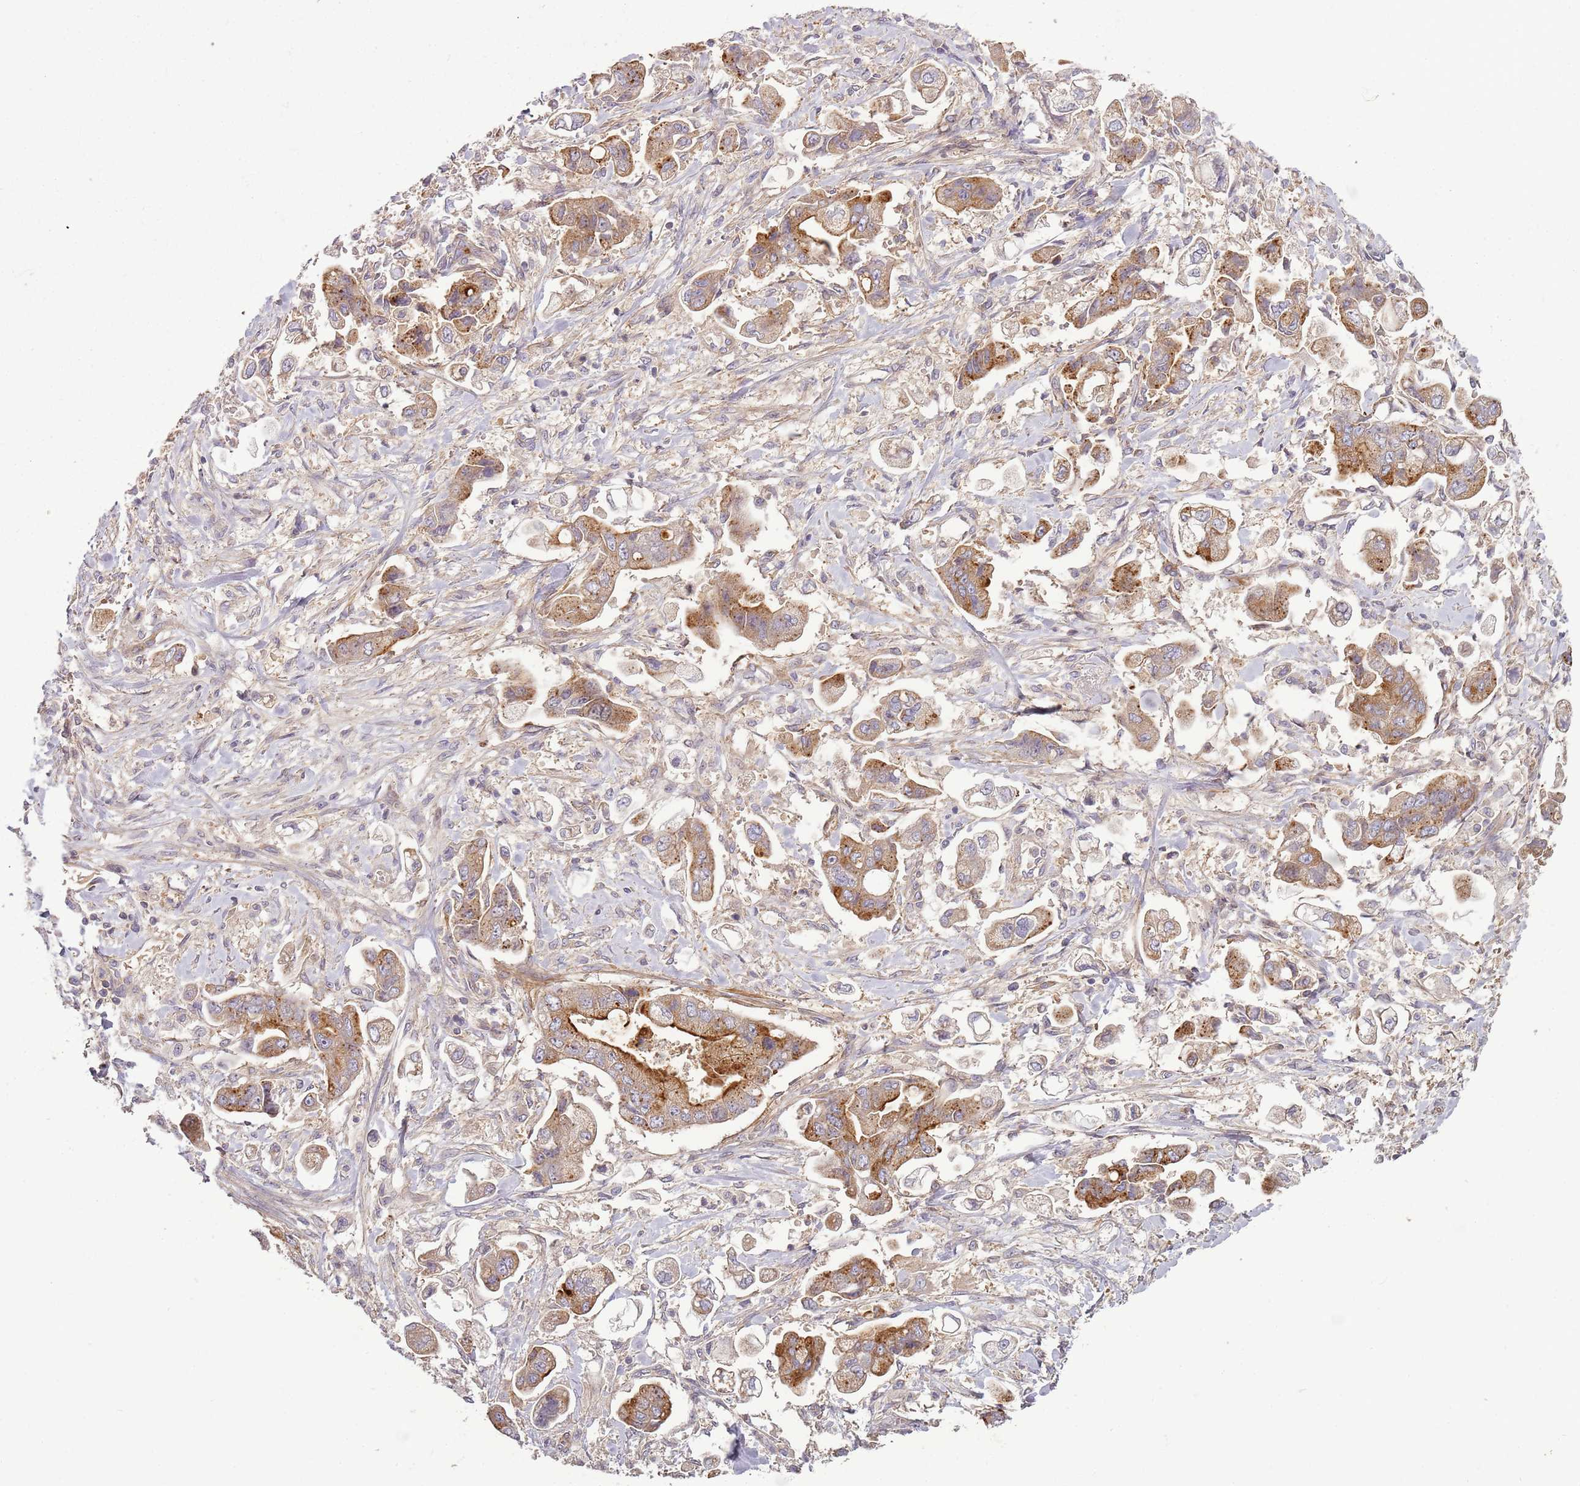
{"staining": {"intensity": "moderate", "quantity": ">75%", "location": "cytoplasmic/membranous"}, "tissue": "stomach cancer", "cell_type": "Tumor cells", "image_type": "cancer", "snomed": [{"axis": "morphology", "description": "Adenocarcinoma, NOS"}, {"axis": "topography", "description": "Stomach"}], "caption": "Adenocarcinoma (stomach) stained for a protein shows moderate cytoplasmic/membranous positivity in tumor cells.", "gene": "RNF128", "patient": {"sex": "male", "age": 62}}